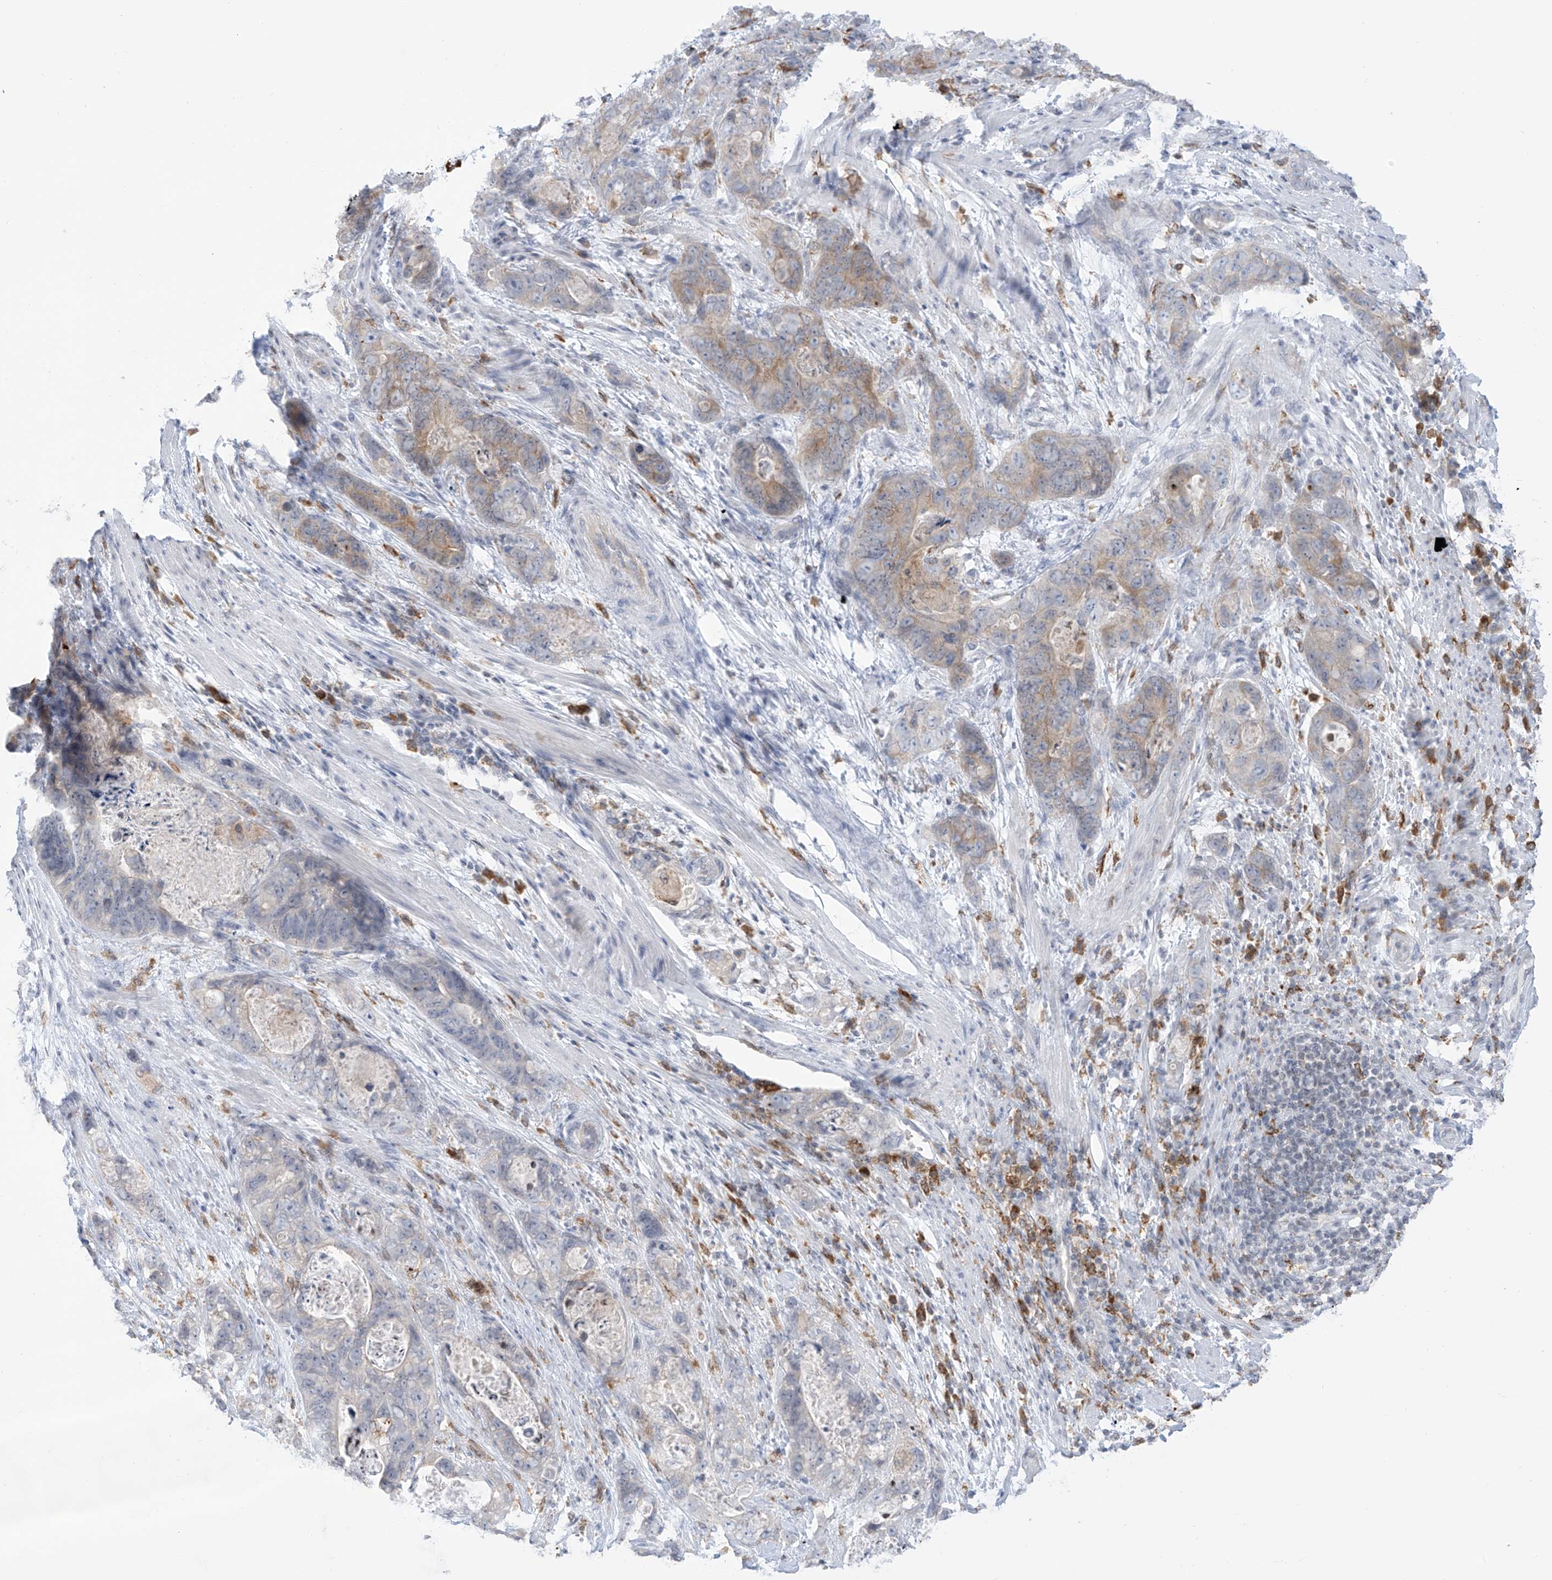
{"staining": {"intensity": "weak", "quantity": "<25%", "location": "cytoplasmic/membranous"}, "tissue": "stomach cancer", "cell_type": "Tumor cells", "image_type": "cancer", "snomed": [{"axis": "morphology", "description": "Adenocarcinoma, NOS"}, {"axis": "topography", "description": "Stomach"}], "caption": "DAB immunohistochemical staining of stomach cancer reveals no significant positivity in tumor cells. (Brightfield microscopy of DAB (3,3'-diaminobenzidine) IHC at high magnification).", "gene": "TBXAS1", "patient": {"sex": "female", "age": 89}}